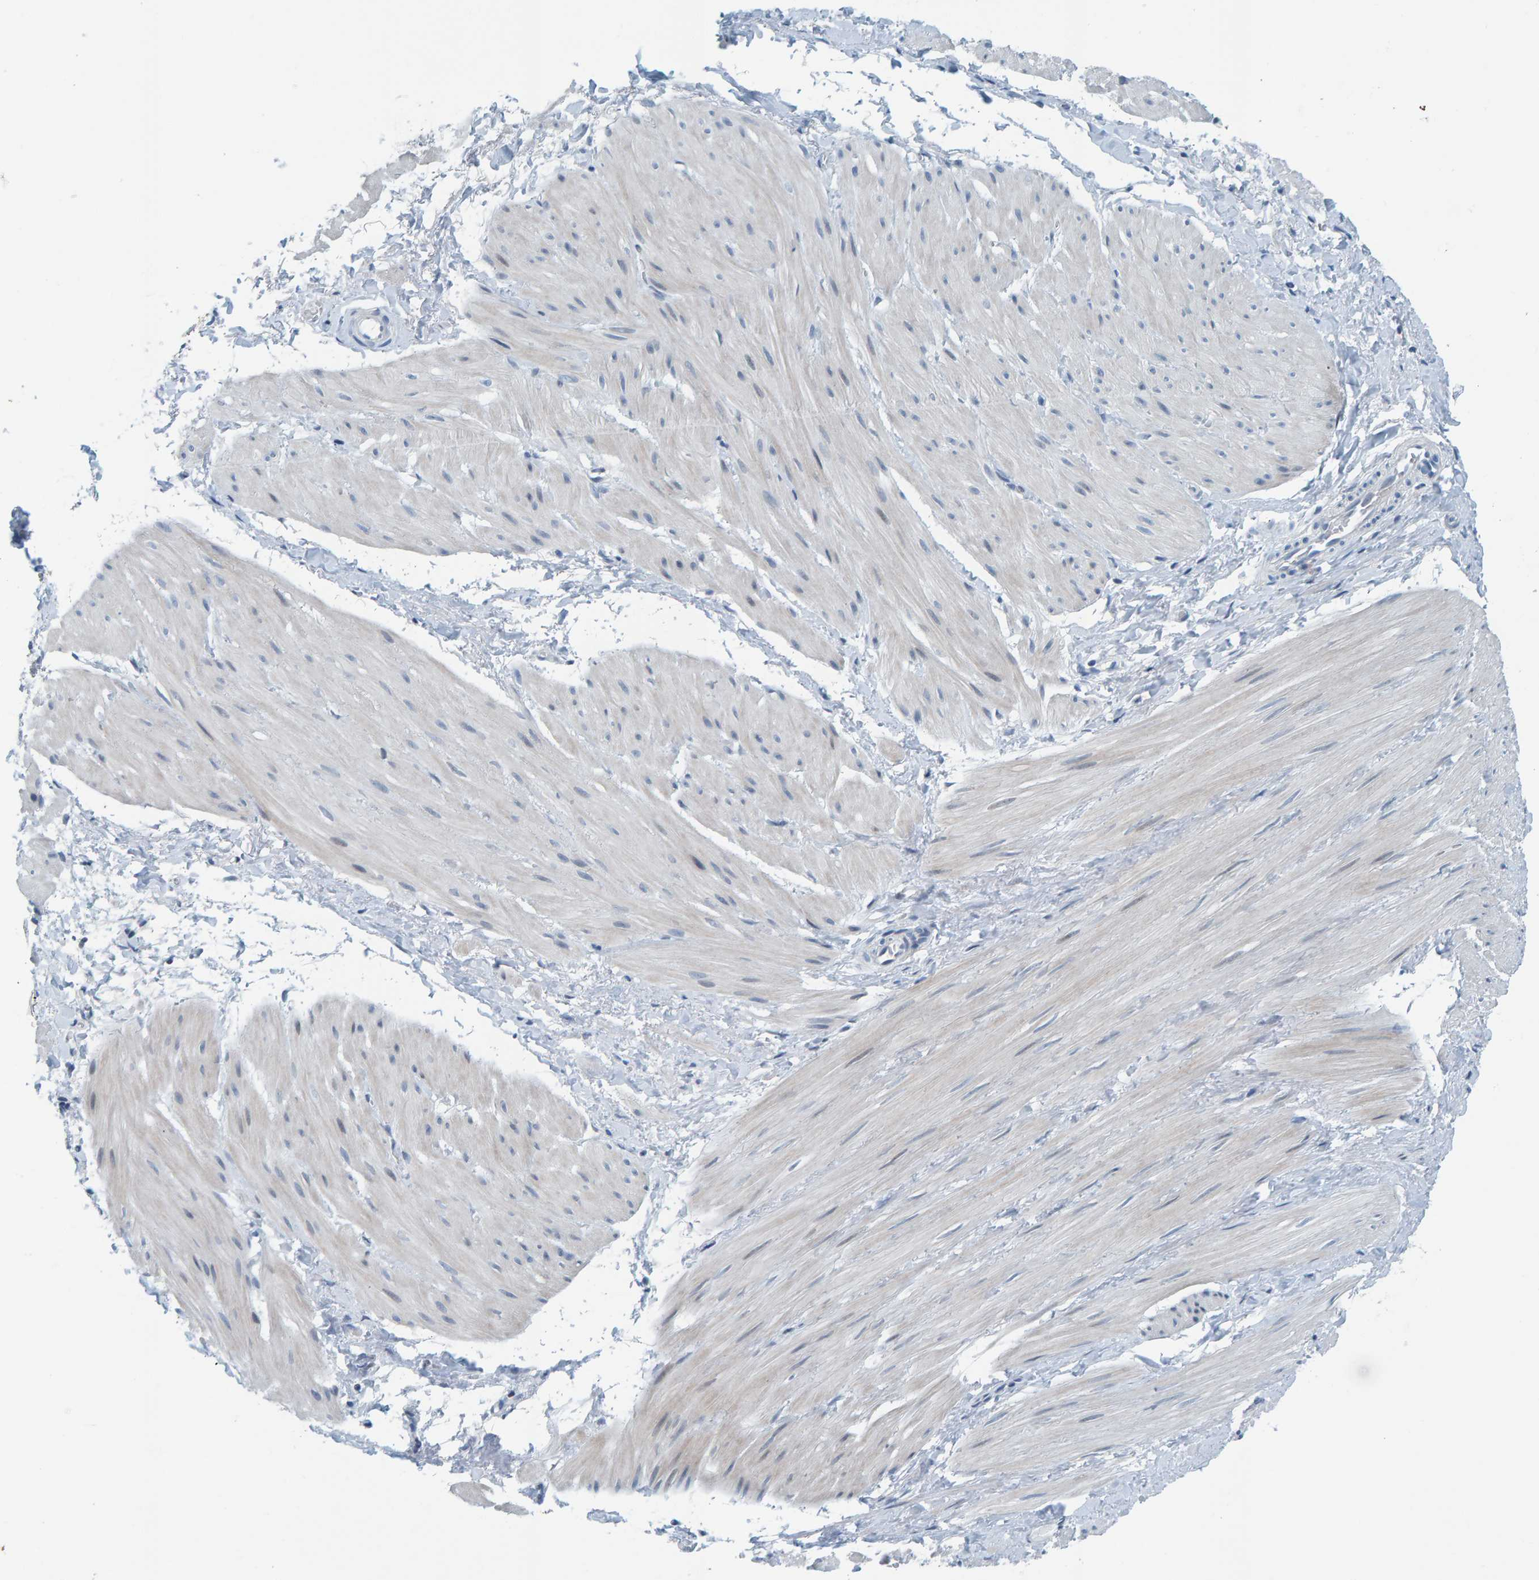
{"staining": {"intensity": "negative", "quantity": "none", "location": "none"}, "tissue": "smooth muscle", "cell_type": "Smooth muscle cells", "image_type": "normal", "snomed": [{"axis": "morphology", "description": "Normal tissue, NOS"}, {"axis": "topography", "description": "Smooth muscle"}], "caption": "DAB (3,3'-diaminobenzidine) immunohistochemical staining of benign human smooth muscle exhibits no significant staining in smooth muscle cells.", "gene": "CNP", "patient": {"sex": "male", "age": 16}}